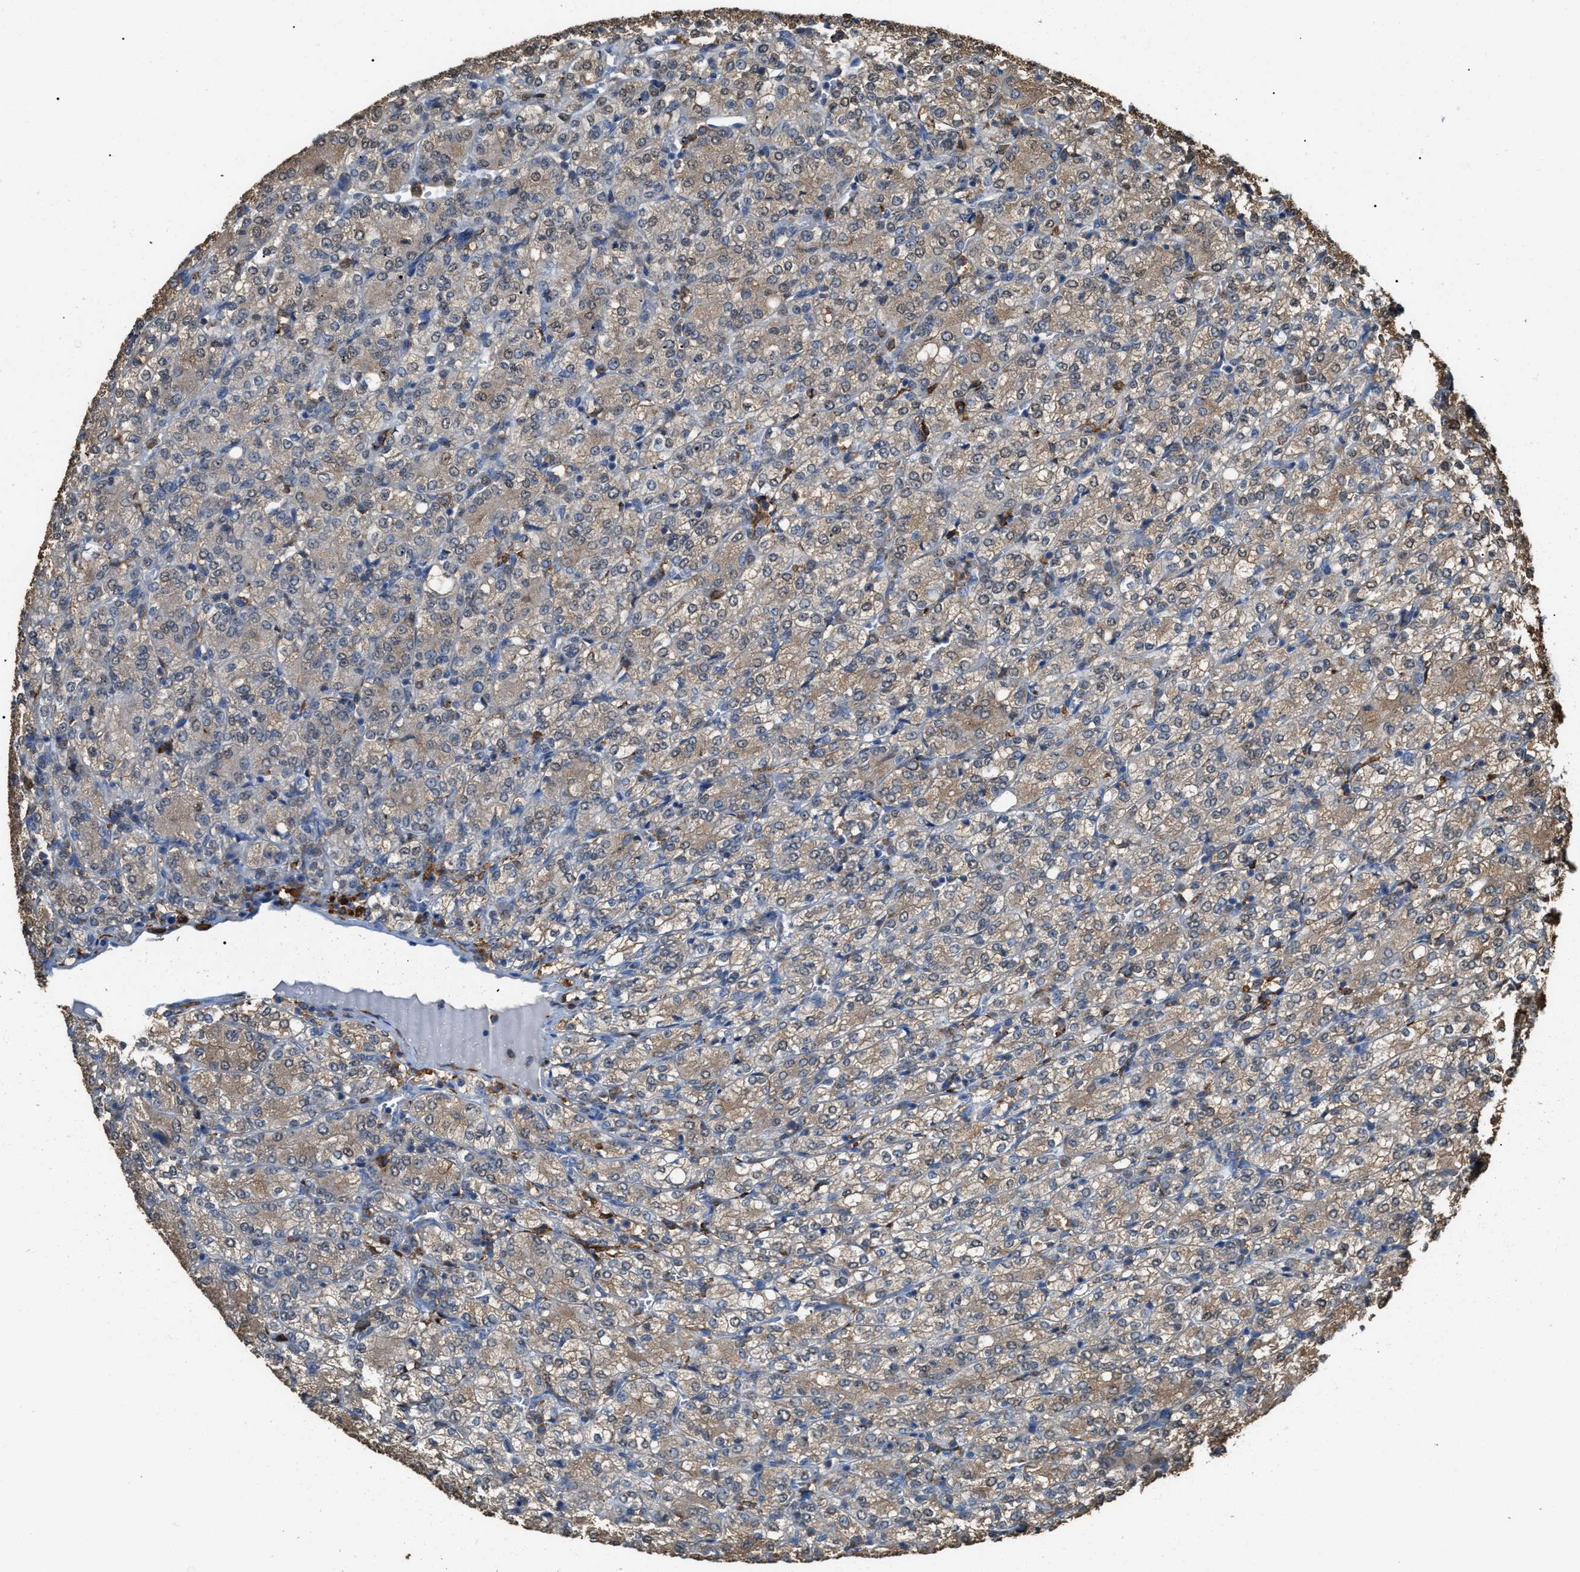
{"staining": {"intensity": "weak", "quantity": ">75%", "location": "cytoplasmic/membranous"}, "tissue": "renal cancer", "cell_type": "Tumor cells", "image_type": "cancer", "snomed": [{"axis": "morphology", "description": "Adenocarcinoma, NOS"}, {"axis": "topography", "description": "Kidney"}], "caption": "Immunohistochemistry histopathology image of neoplastic tissue: human adenocarcinoma (renal) stained using IHC exhibits low levels of weak protein expression localized specifically in the cytoplasmic/membranous of tumor cells, appearing as a cytoplasmic/membranous brown color.", "gene": "GCN1", "patient": {"sex": "male", "age": 77}}